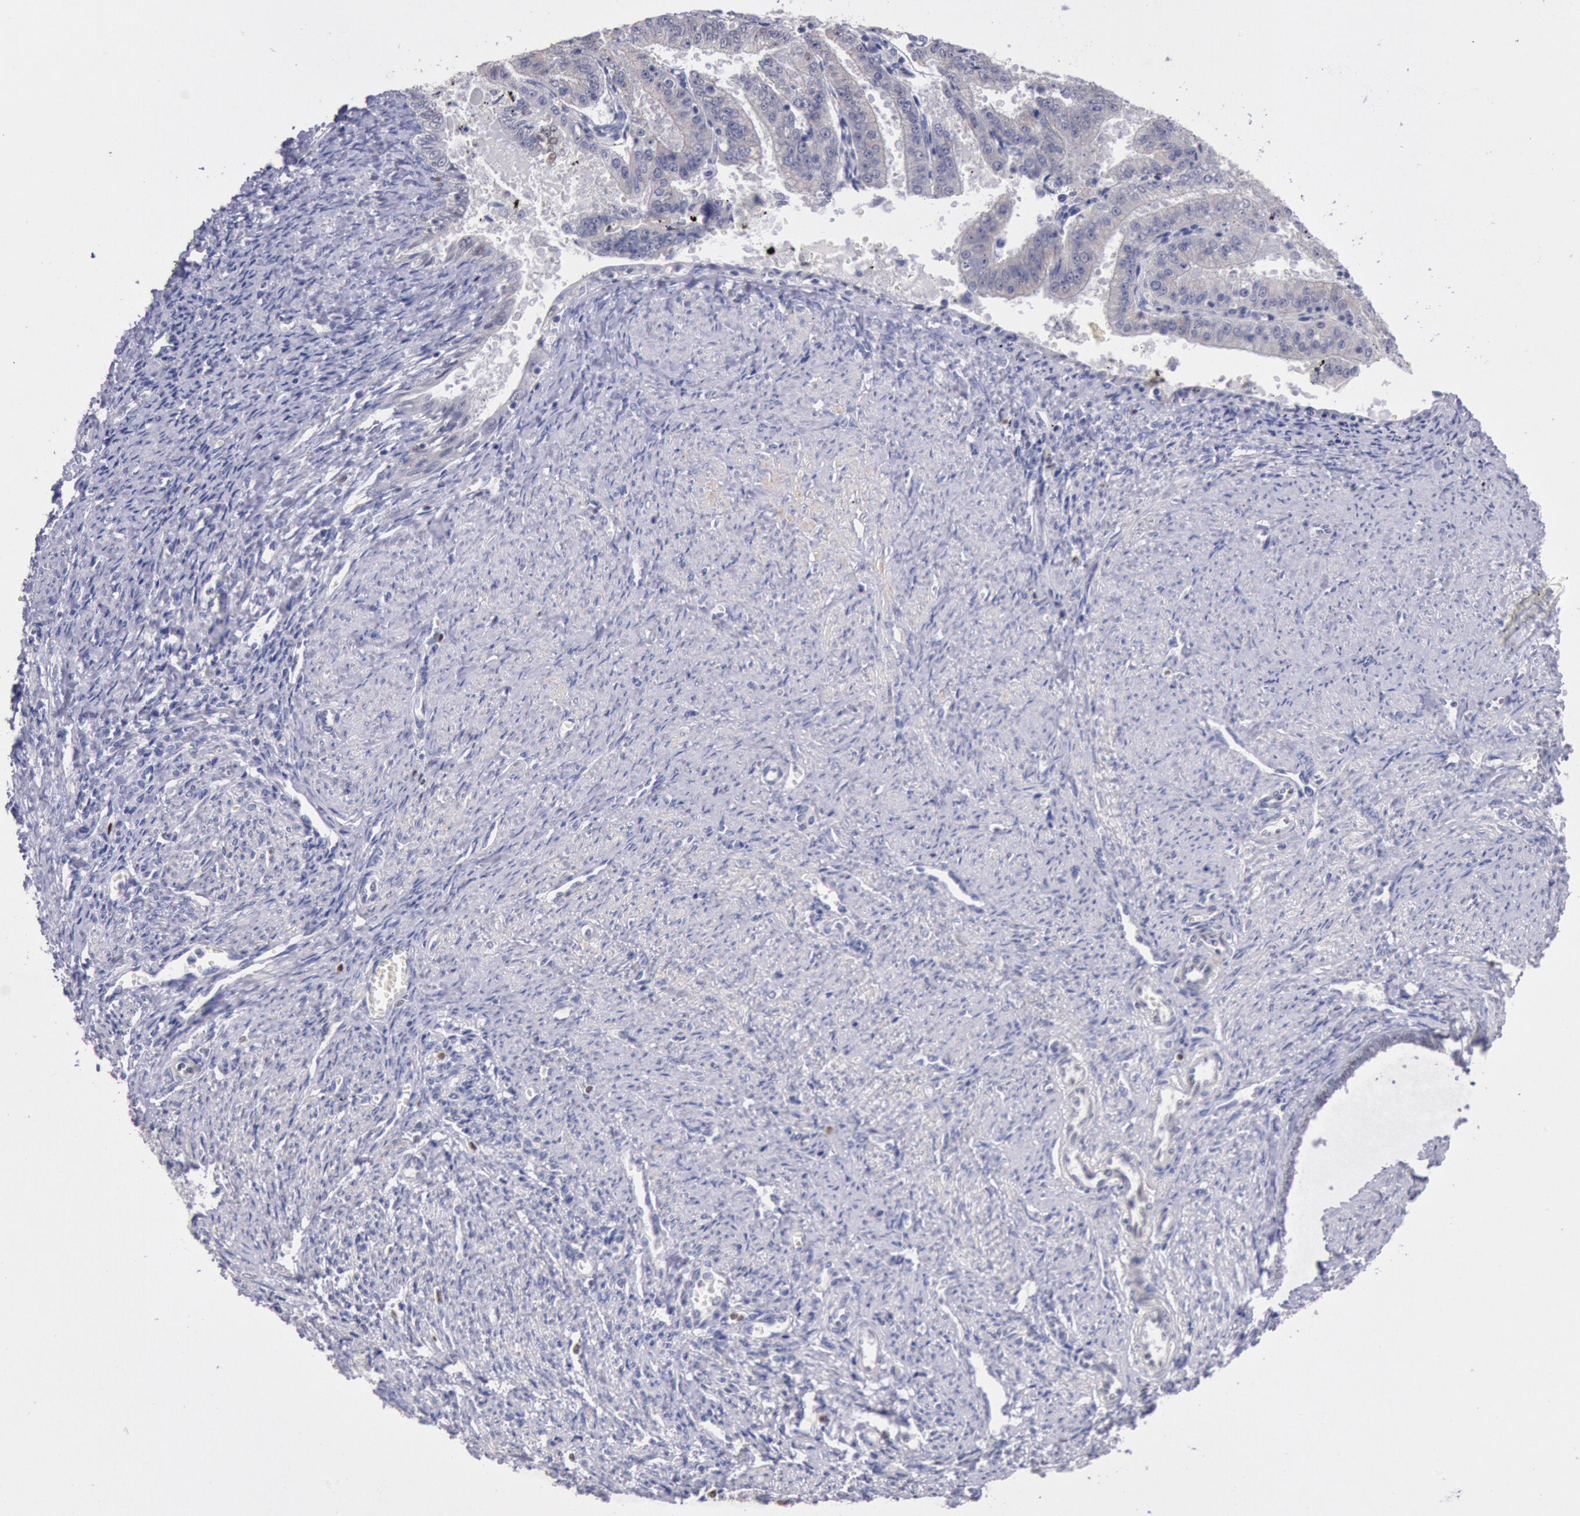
{"staining": {"intensity": "negative", "quantity": "none", "location": "none"}, "tissue": "endometrial cancer", "cell_type": "Tumor cells", "image_type": "cancer", "snomed": [{"axis": "morphology", "description": "Adenocarcinoma, NOS"}, {"axis": "topography", "description": "Endometrium"}], "caption": "This is a image of immunohistochemistry staining of endometrial adenocarcinoma, which shows no staining in tumor cells.", "gene": "RPS6KA5", "patient": {"sex": "female", "age": 66}}